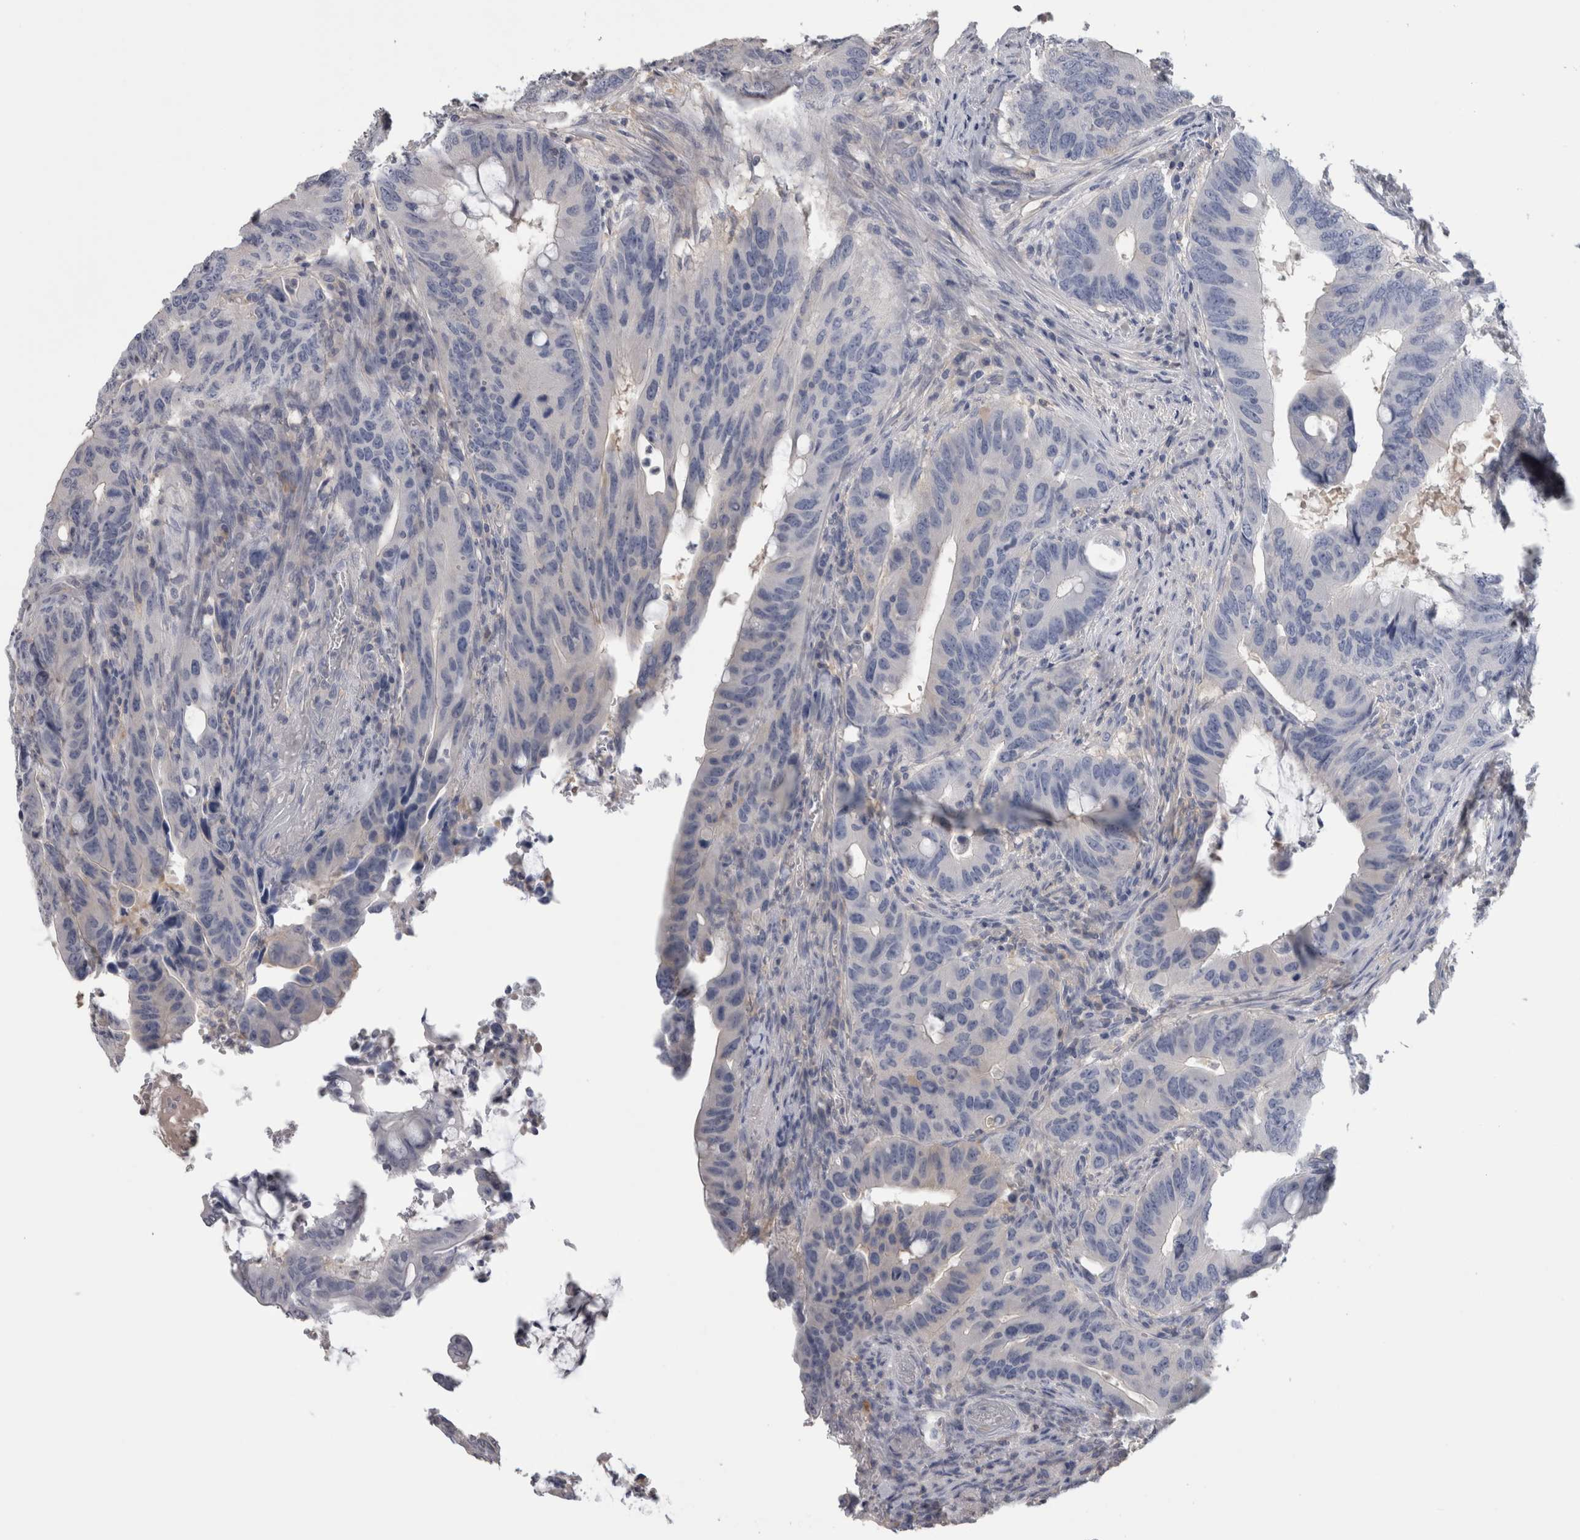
{"staining": {"intensity": "negative", "quantity": "none", "location": "none"}, "tissue": "colorectal cancer", "cell_type": "Tumor cells", "image_type": "cancer", "snomed": [{"axis": "morphology", "description": "Adenocarcinoma, NOS"}, {"axis": "topography", "description": "Colon"}], "caption": "The IHC photomicrograph has no significant positivity in tumor cells of colorectal cancer tissue. The staining was performed using DAB (3,3'-diaminobenzidine) to visualize the protein expression in brown, while the nuclei were stained in blue with hematoxylin (Magnification: 20x).", "gene": "SCRN1", "patient": {"sex": "male", "age": 71}}